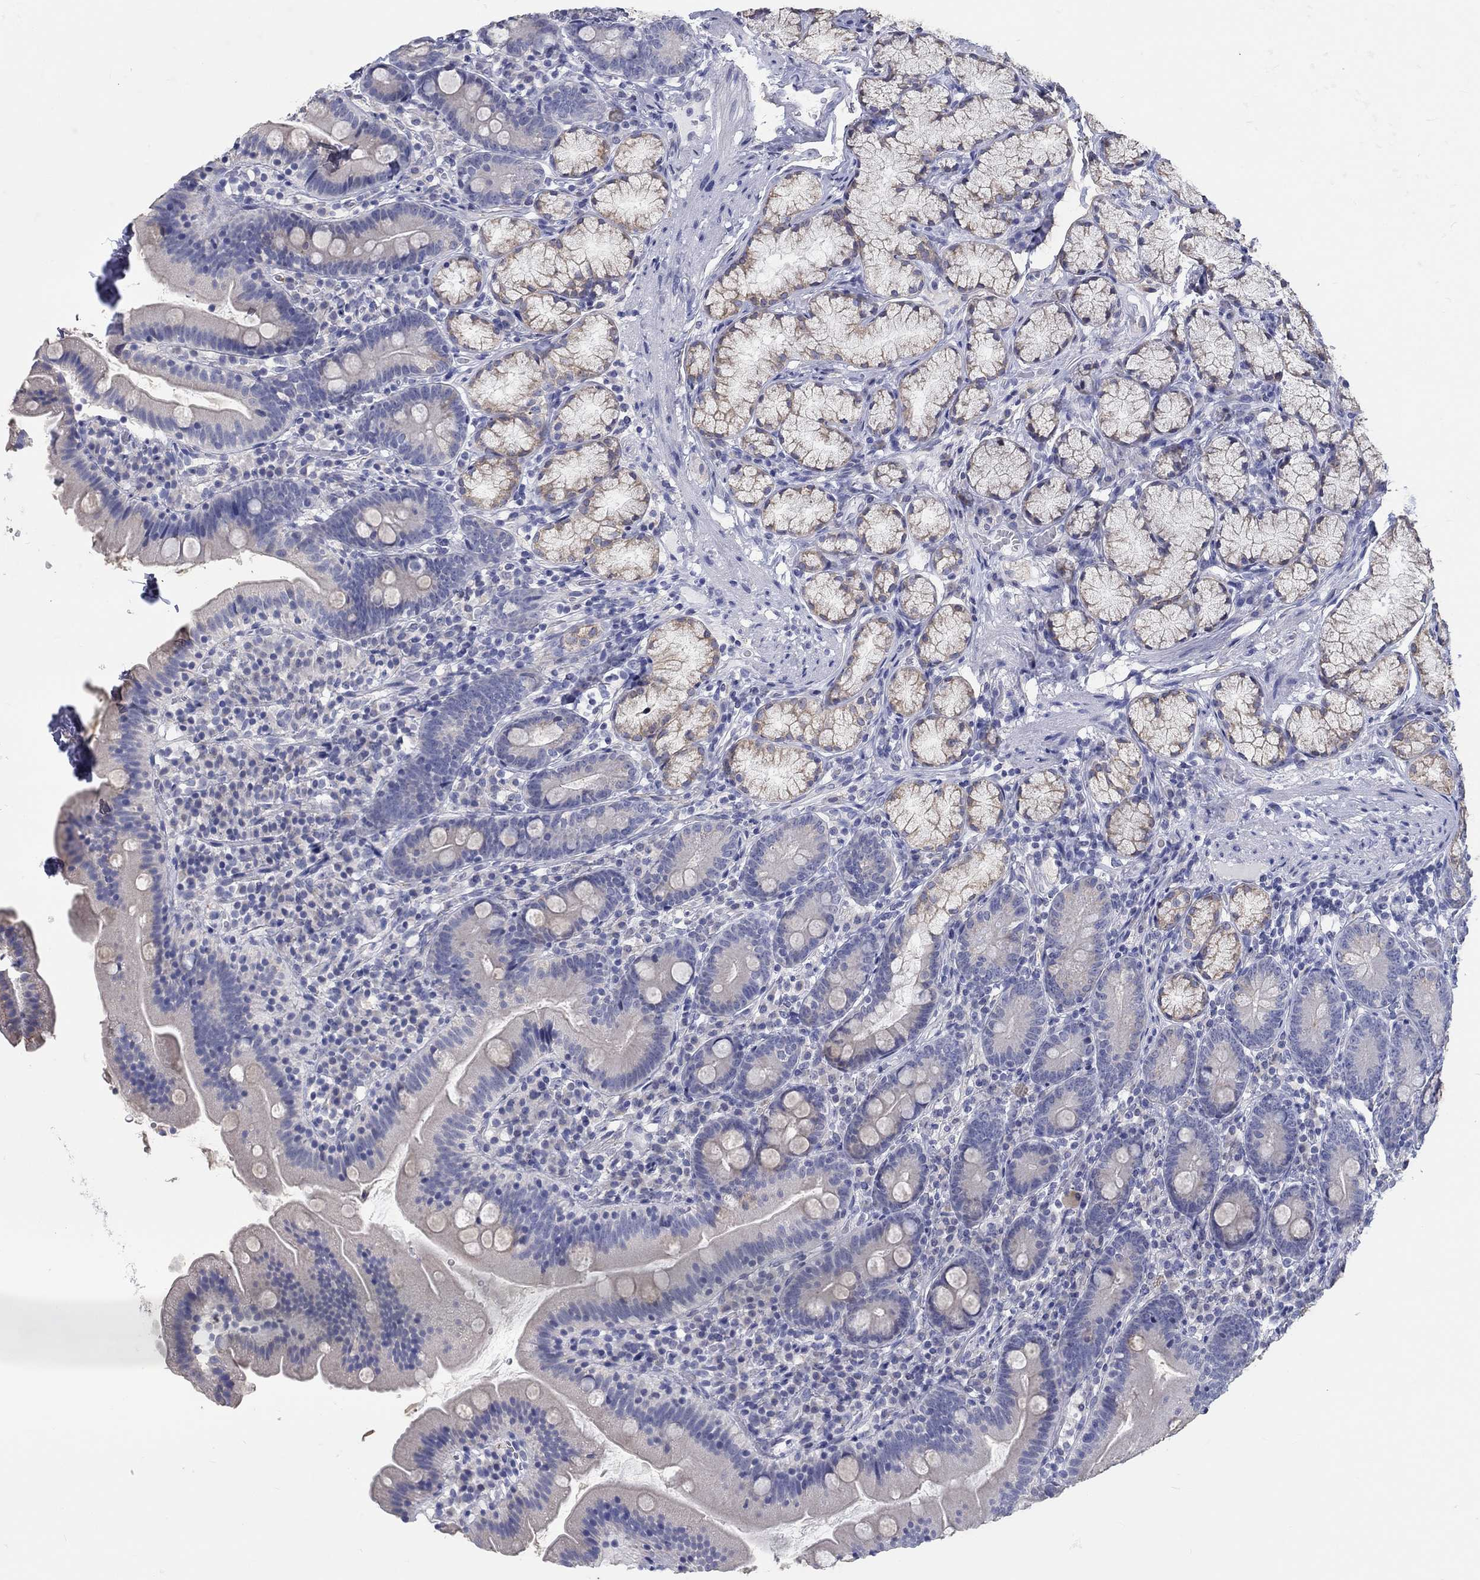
{"staining": {"intensity": "negative", "quantity": "none", "location": "none"}, "tissue": "duodenum", "cell_type": "Glandular cells", "image_type": "normal", "snomed": [{"axis": "morphology", "description": "Normal tissue, NOS"}, {"axis": "topography", "description": "Duodenum"}], "caption": "Immunohistochemical staining of normal duodenum shows no significant positivity in glandular cells.", "gene": "LRRC4C", "patient": {"sex": "female", "age": 67}}